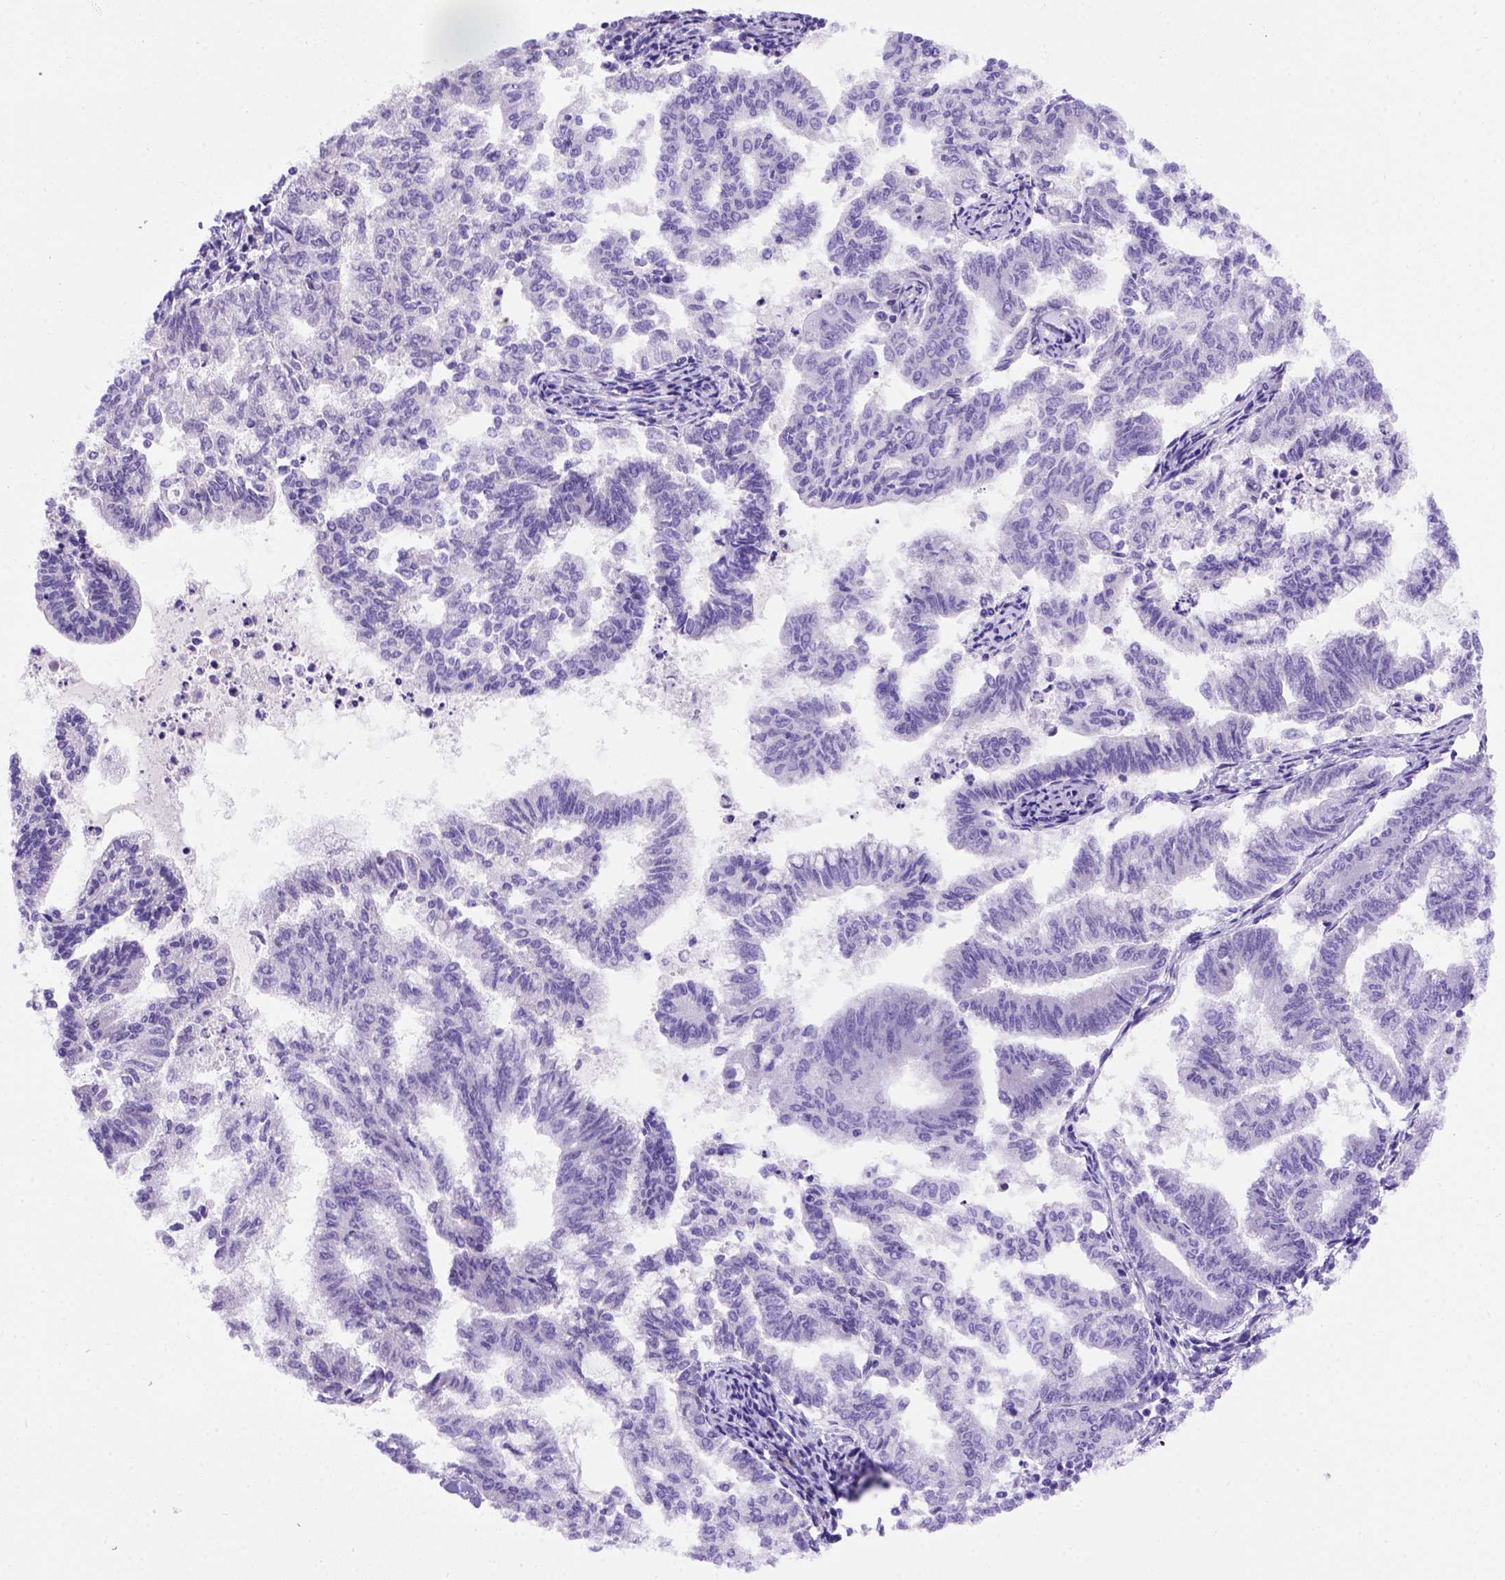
{"staining": {"intensity": "negative", "quantity": "none", "location": "none"}, "tissue": "endometrial cancer", "cell_type": "Tumor cells", "image_type": "cancer", "snomed": [{"axis": "morphology", "description": "Adenocarcinoma, NOS"}, {"axis": "topography", "description": "Endometrium"}], "caption": "Endometrial adenocarcinoma was stained to show a protein in brown. There is no significant positivity in tumor cells. (Brightfield microscopy of DAB immunohistochemistry at high magnification).", "gene": "FOXI1", "patient": {"sex": "female", "age": 79}}